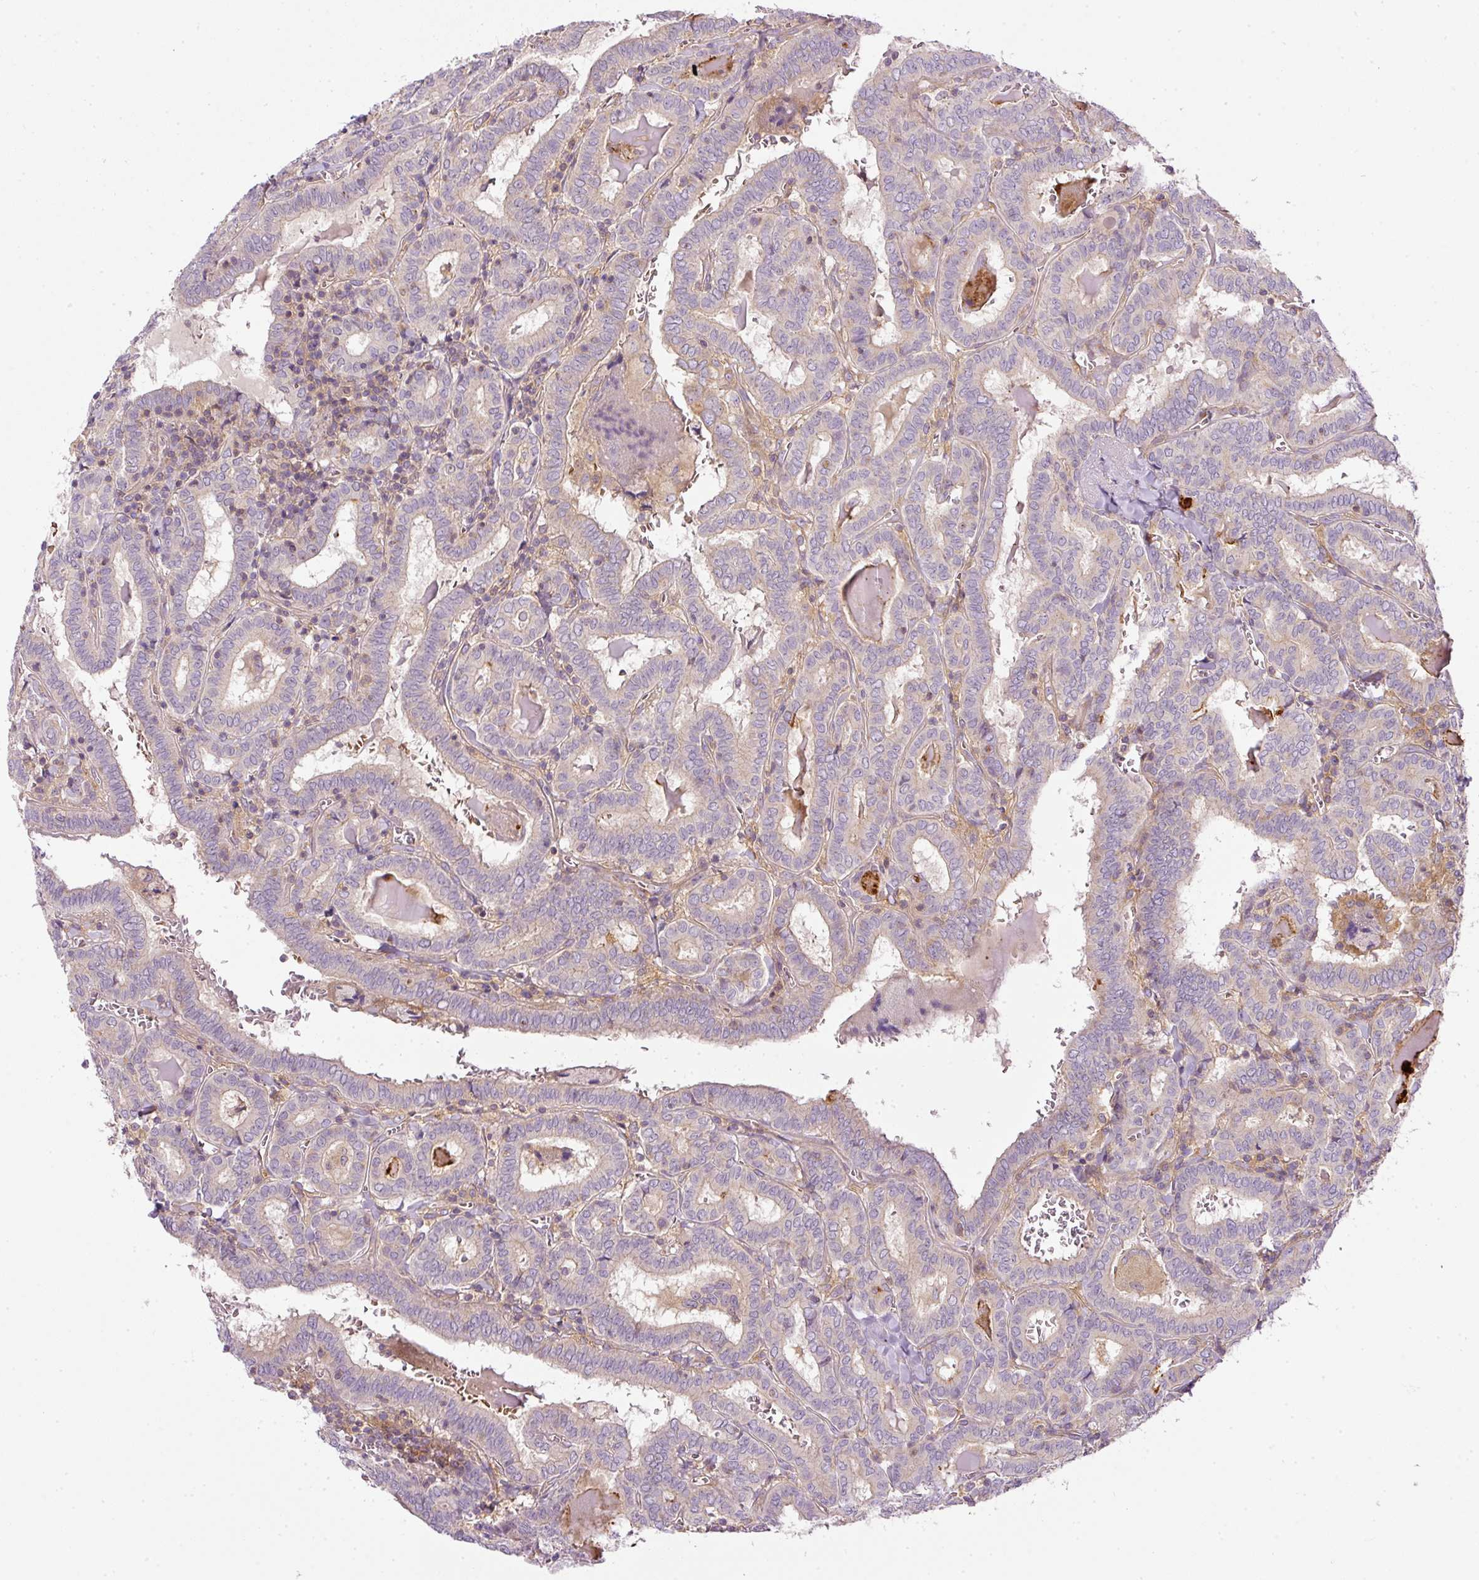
{"staining": {"intensity": "negative", "quantity": "none", "location": "none"}, "tissue": "thyroid cancer", "cell_type": "Tumor cells", "image_type": "cancer", "snomed": [{"axis": "morphology", "description": "Papillary adenocarcinoma, NOS"}, {"axis": "topography", "description": "Thyroid gland"}], "caption": "Immunohistochemical staining of human papillary adenocarcinoma (thyroid) exhibits no significant staining in tumor cells. (DAB (3,3'-diaminobenzidine) IHC, high magnification).", "gene": "TBC1D2B", "patient": {"sex": "female", "age": 72}}